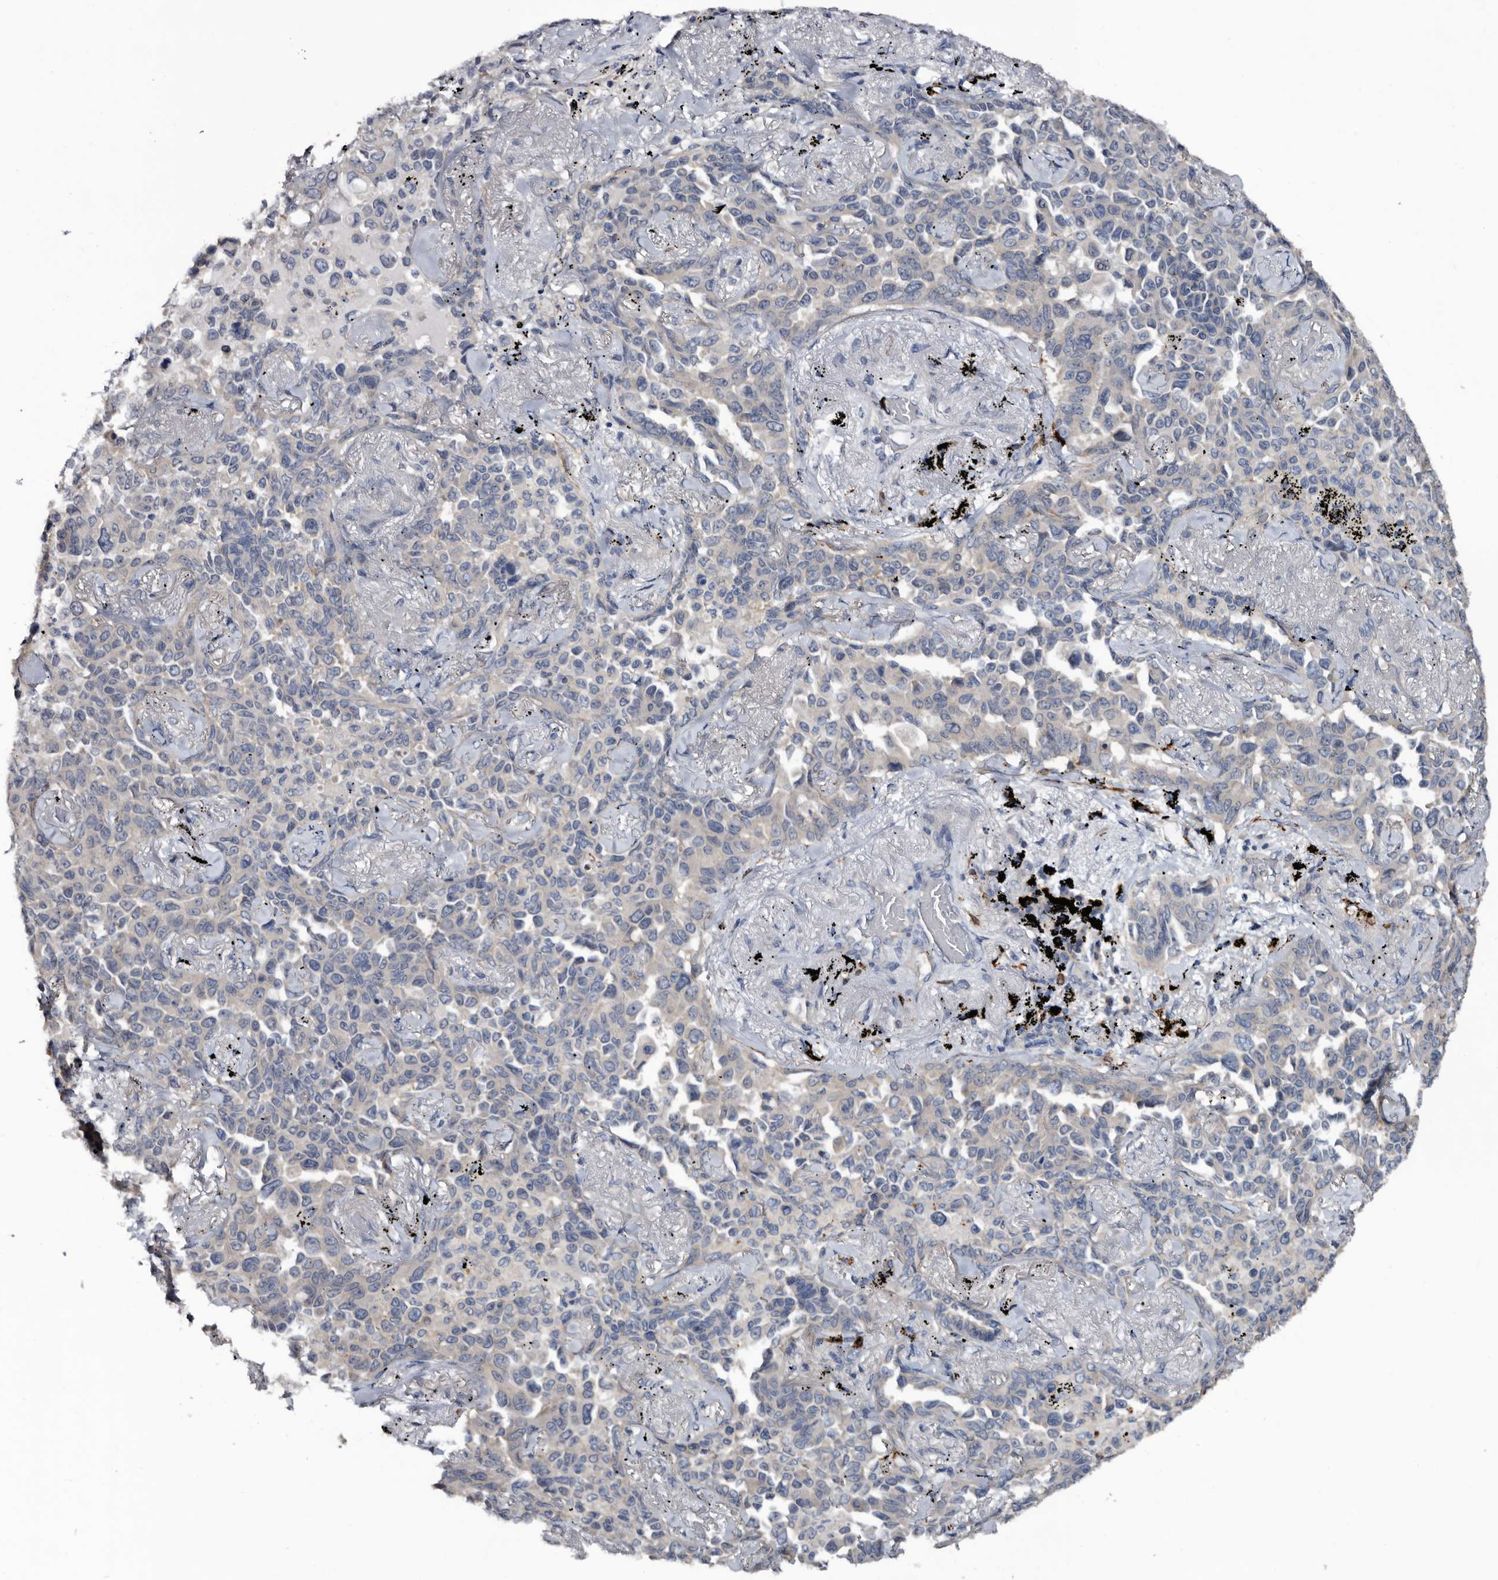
{"staining": {"intensity": "negative", "quantity": "none", "location": "none"}, "tissue": "lung cancer", "cell_type": "Tumor cells", "image_type": "cancer", "snomed": [{"axis": "morphology", "description": "Adenocarcinoma, NOS"}, {"axis": "topography", "description": "Lung"}], "caption": "A micrograph of lung cancer (adenocarcinoma) stained for a protein displays no brown staining in tumor cells. The staining was performed using DAB (3,3'-diaminobenzidine) to visualize the protein expression in brown, while the nuclei were stained in blue with hematoxylin (Magnification: 20x).", "gene": "IARS1", "patient": {"sex": "female", "age": 67}}